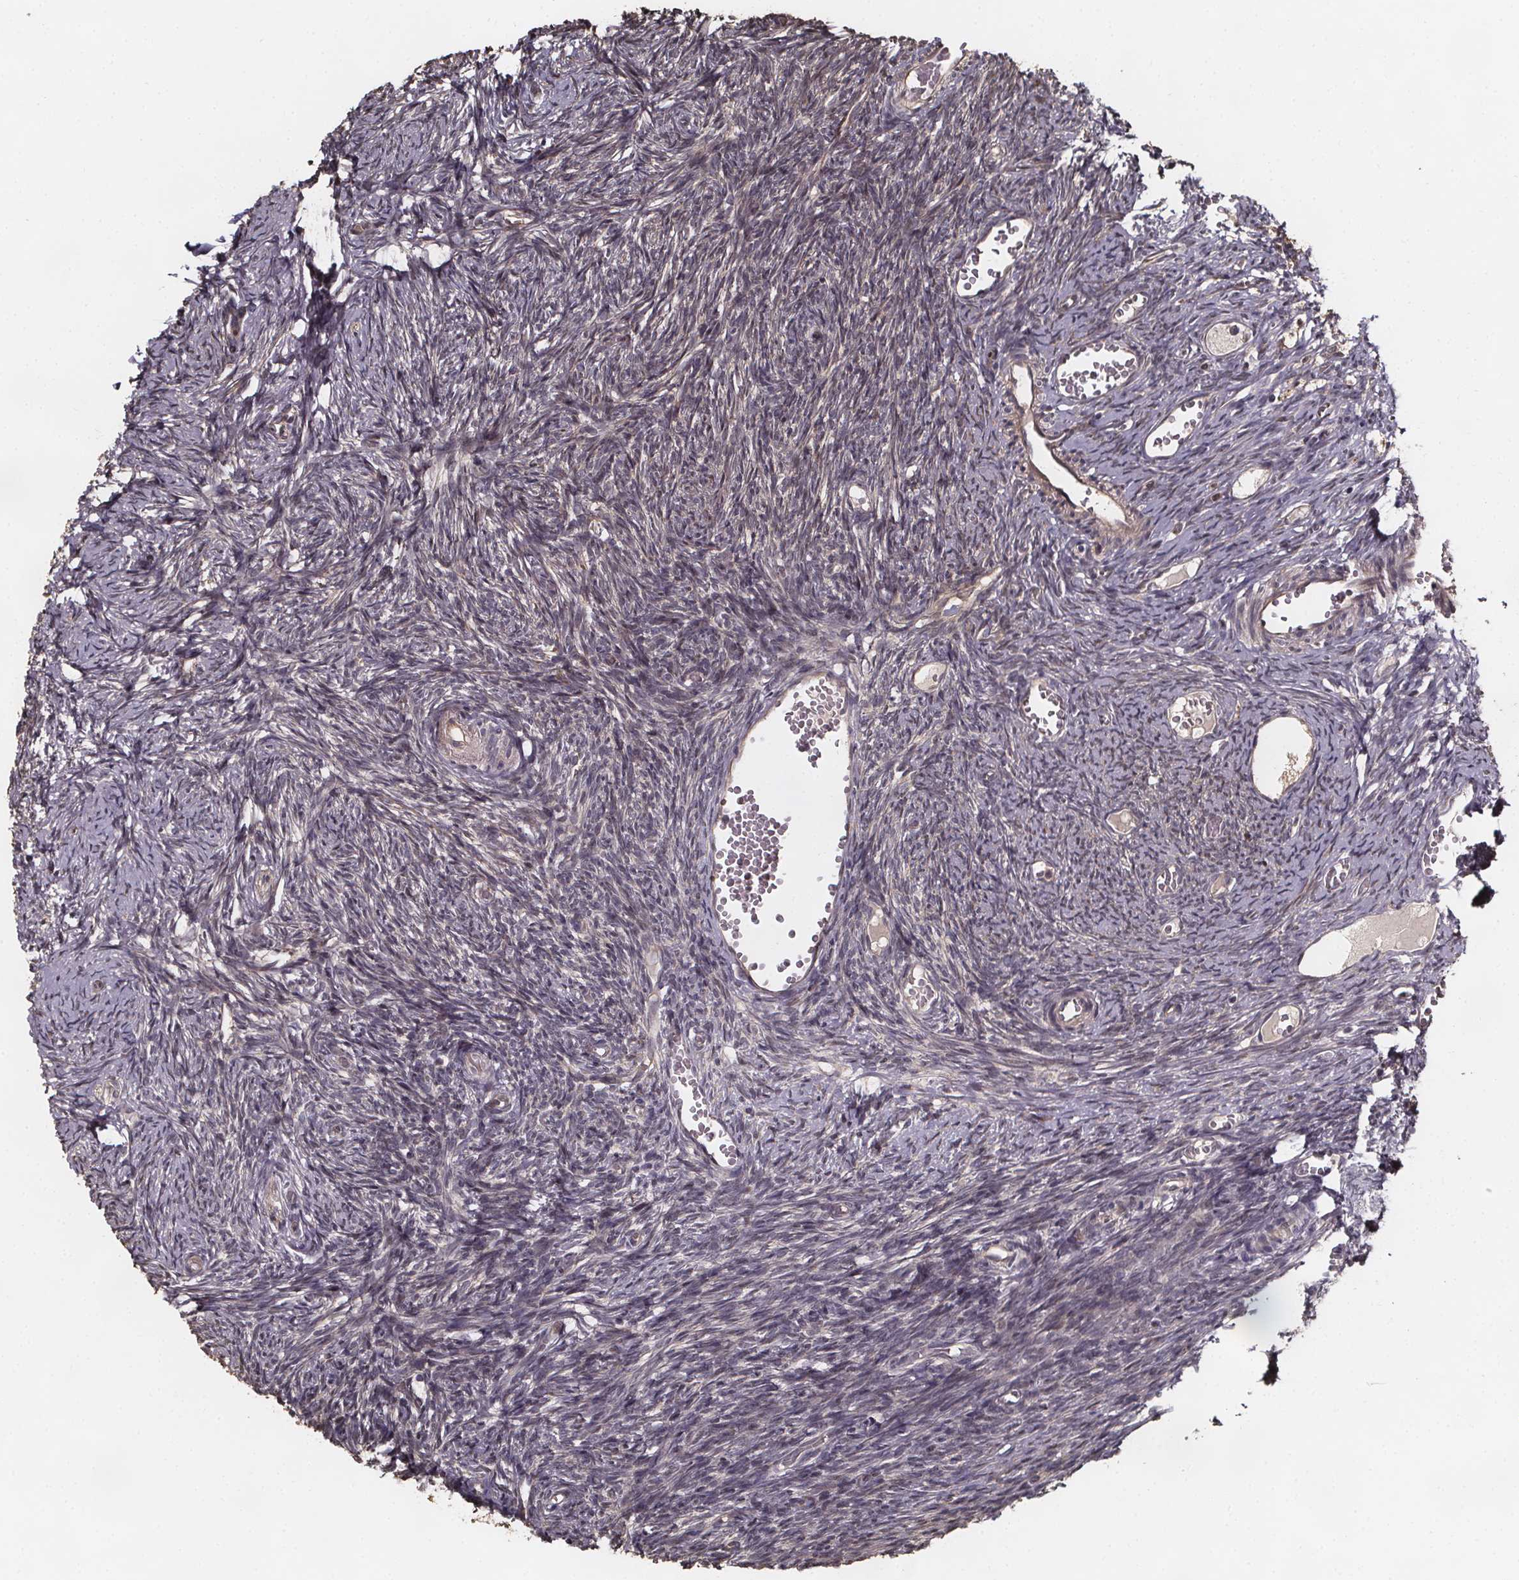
{"staining": {"intensity": "negative", "quantity": "none", "location": "none"}, "tissue": "ovary", "cell_type": "Follicle cells", "image_type": "normal", "snomed": [{"axis": "morphology", "description": "Normal tissue, NOS"}, {"axis": "topography", "description": "Ovary"}], "caption": "Follicle cells are negative for protein expression in unremarkable human ovary.", "gene": "ZNF879", "patient": {"sex": "female", "age": 39}}